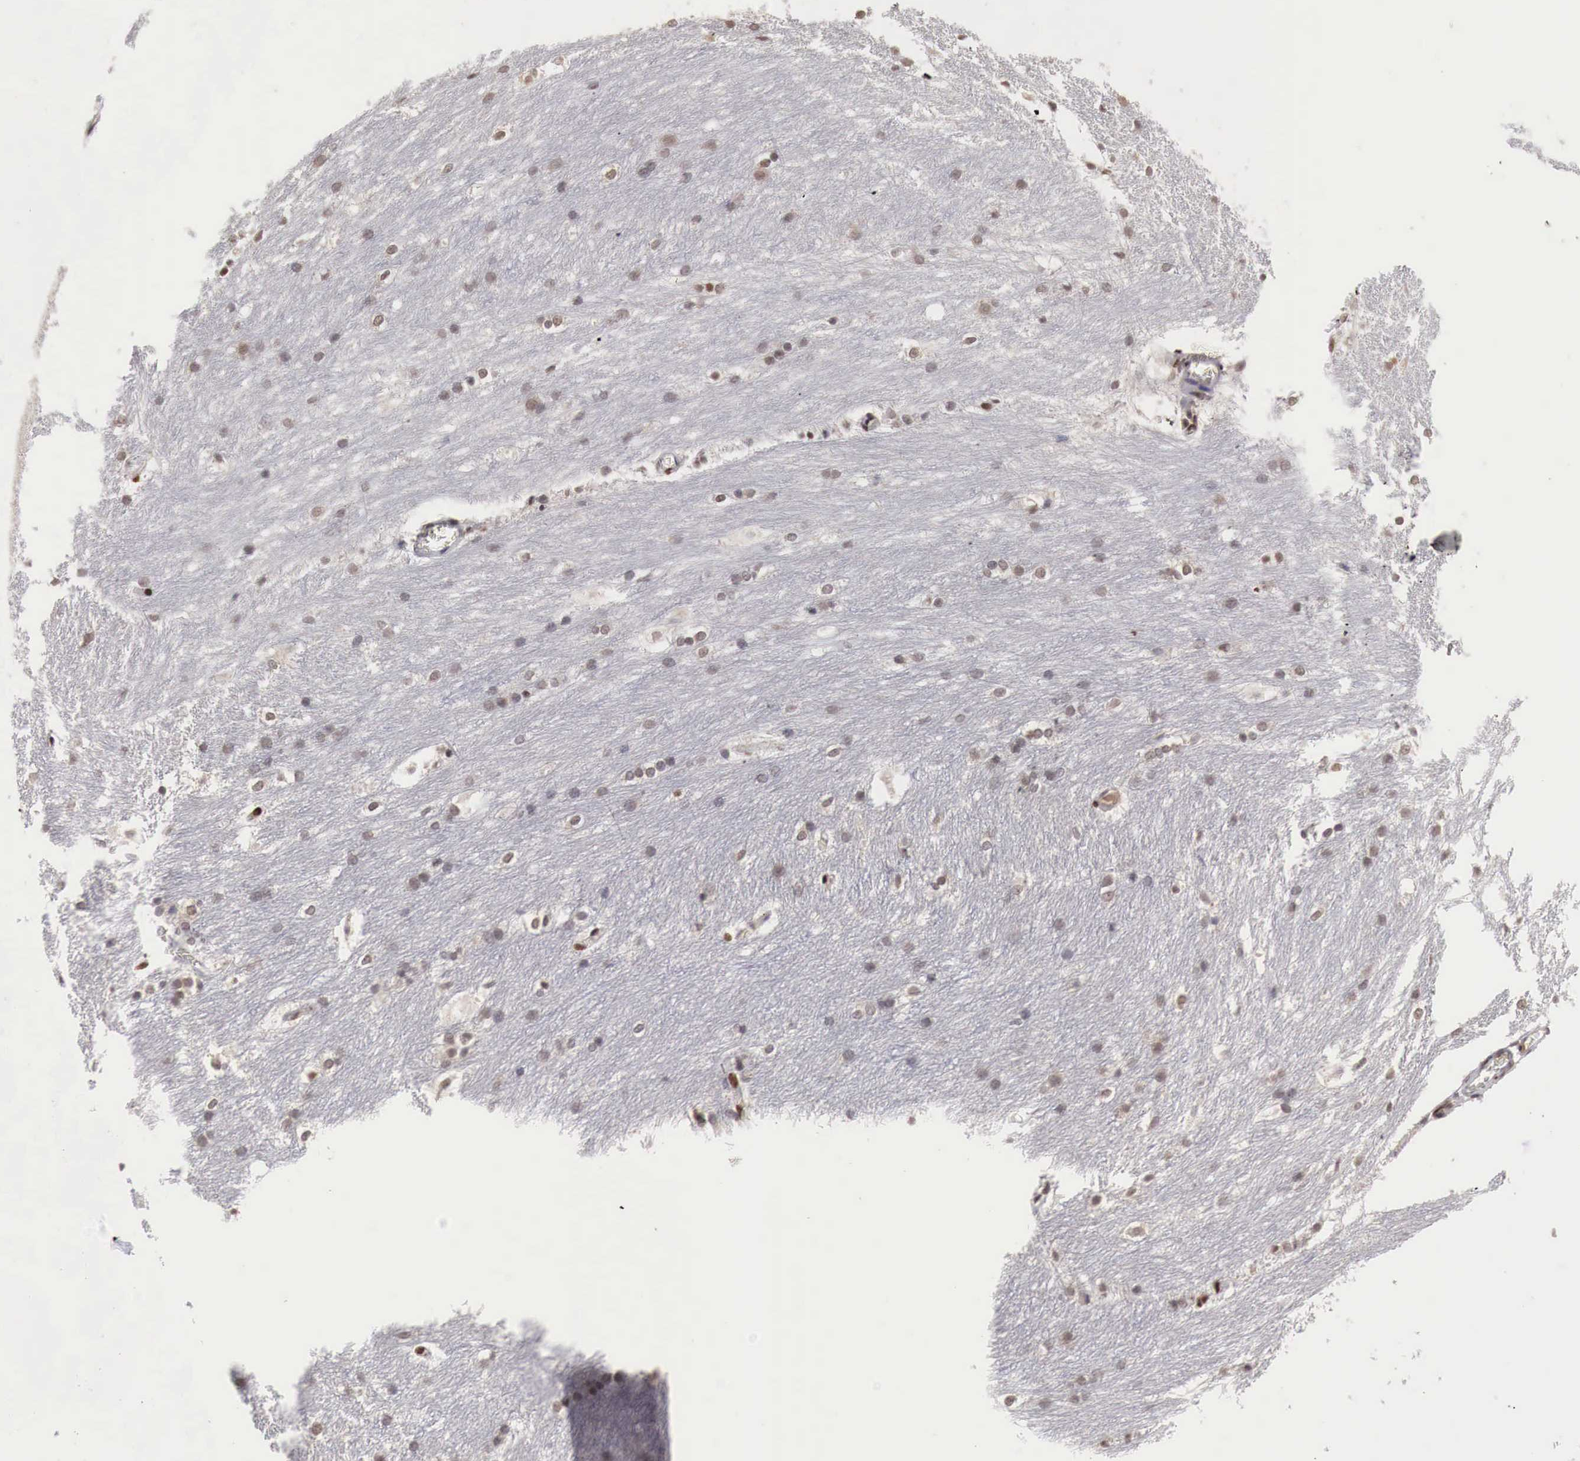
{"staining": {"intensity": "weak", "quantity": "<25%", "location": "cytoplasmic/membranous"}, "tissue": "caudate", "cell_type": "Glial cells", "image_type": "normal", "snomed": [{"axis": "morphology", "description": "Normal tissue, NOS"}, {"axis": "topography", "description": "Lateral ventricle wall"}], "caption": "Immunohistochemistry micrograph of unremarkable caudate: human caudate stained with DAB (3,3'-diaminobenzidine) displays no significant protein expression in glial cells. Nuclei are stained in blue.", "gene": "DACH2", "patient": {"sex": "female", "age": 19}}